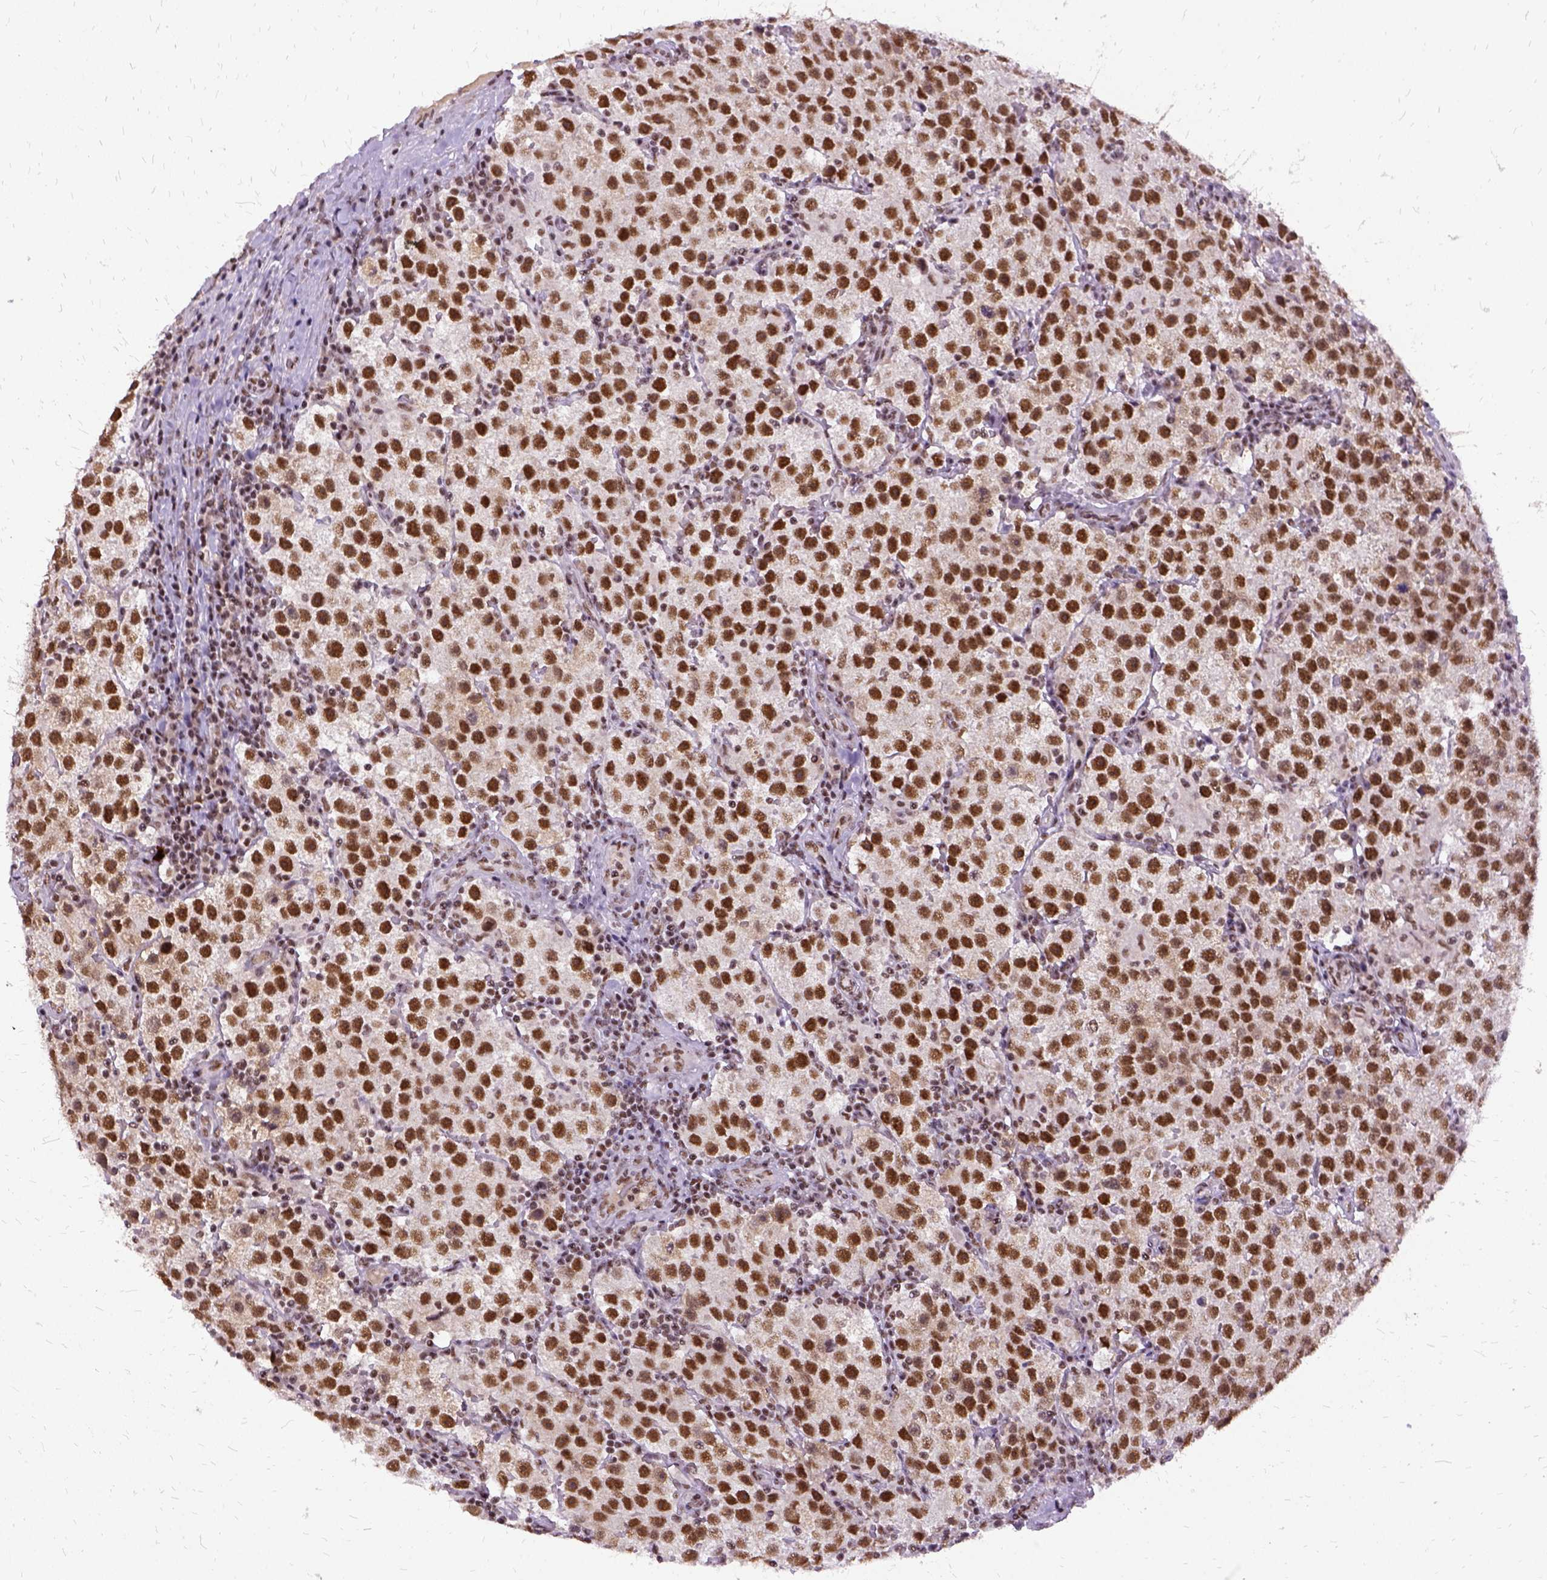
{"staining": {"intensity": "strong", "quantity": ">75%", "location": "nuclear"}, "tissue": "testis cancer", "cell_type": "Tumor cells", "image_type": "cancer", "snomed": [{"axis": "morphology", "description": "Seminoma, NOS"}, {"axis": "topography", "description": "Testis"}], "caption": "Tumor cells display high levels of strong nuclear positivity in about >75% of cells in human testis cancer (seminoma). (IHC, brightfield microscopy, high magnification).", "gene": "SETD1A", "patient": {"sex": "male", "age": 37}}